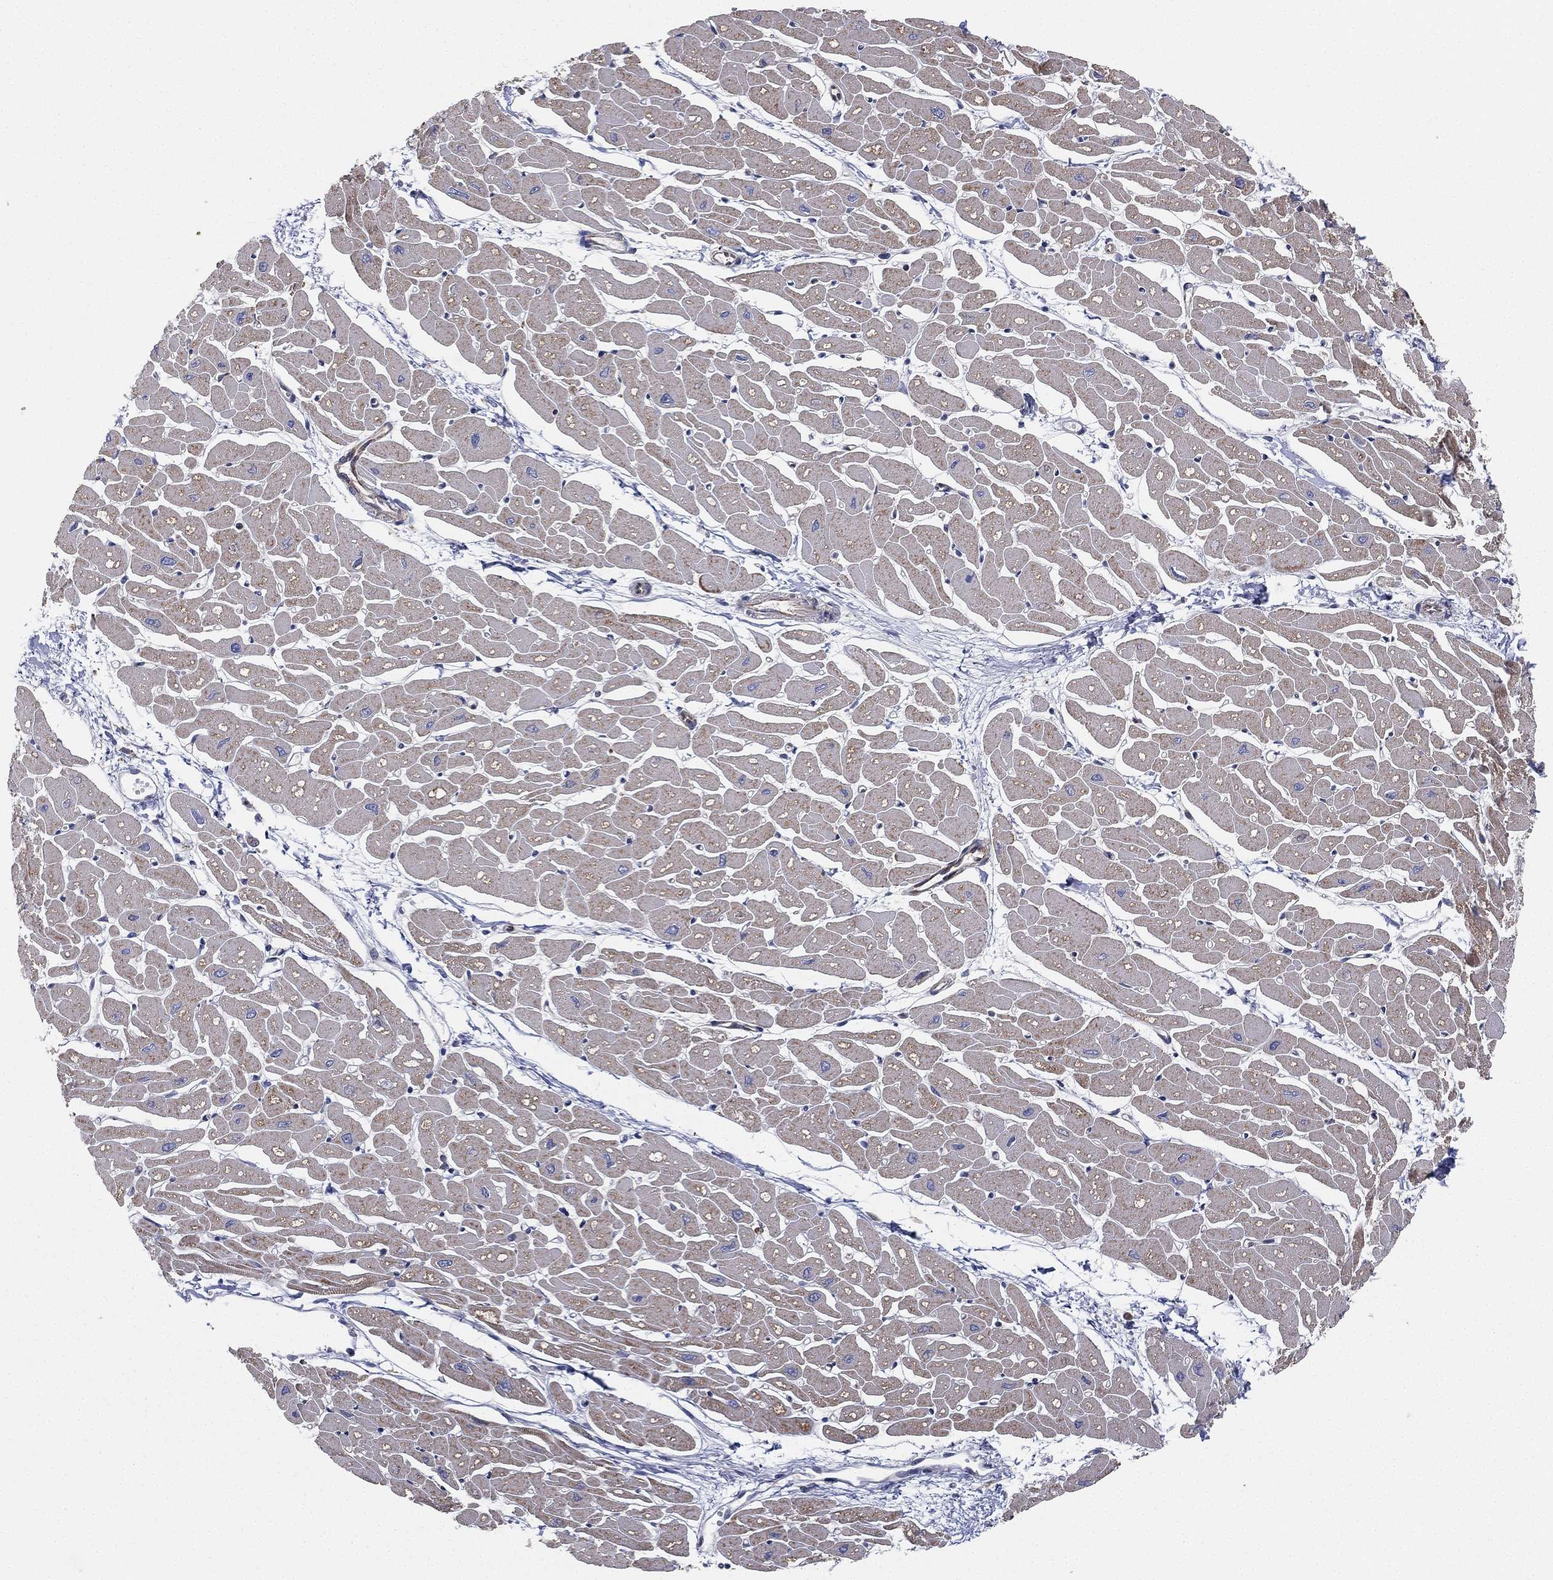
{"staining": {"intensity": "weak", "quantity": "25%-75%", "location": "cytoplasmic/membranous"}, "tissue": "heart muscle", "cell_type": "Cardiomyocytes", "image_type": "normal", "snomed": [{"axis": "morphology", "description": "Normal tissue, NOS"}, {"axis": "topography", "description": "Heart"}], "caption": "Heart muscle stained with IHC demonstrates weak cytoplasmic/membranous positivity in approximately 25%-75% of cardiomyocytes. (DAB = brown stain, brightfield microscopy at high magnification).", "gene": "CYB5B", "patient": {"sex": "male", "age": 57}}